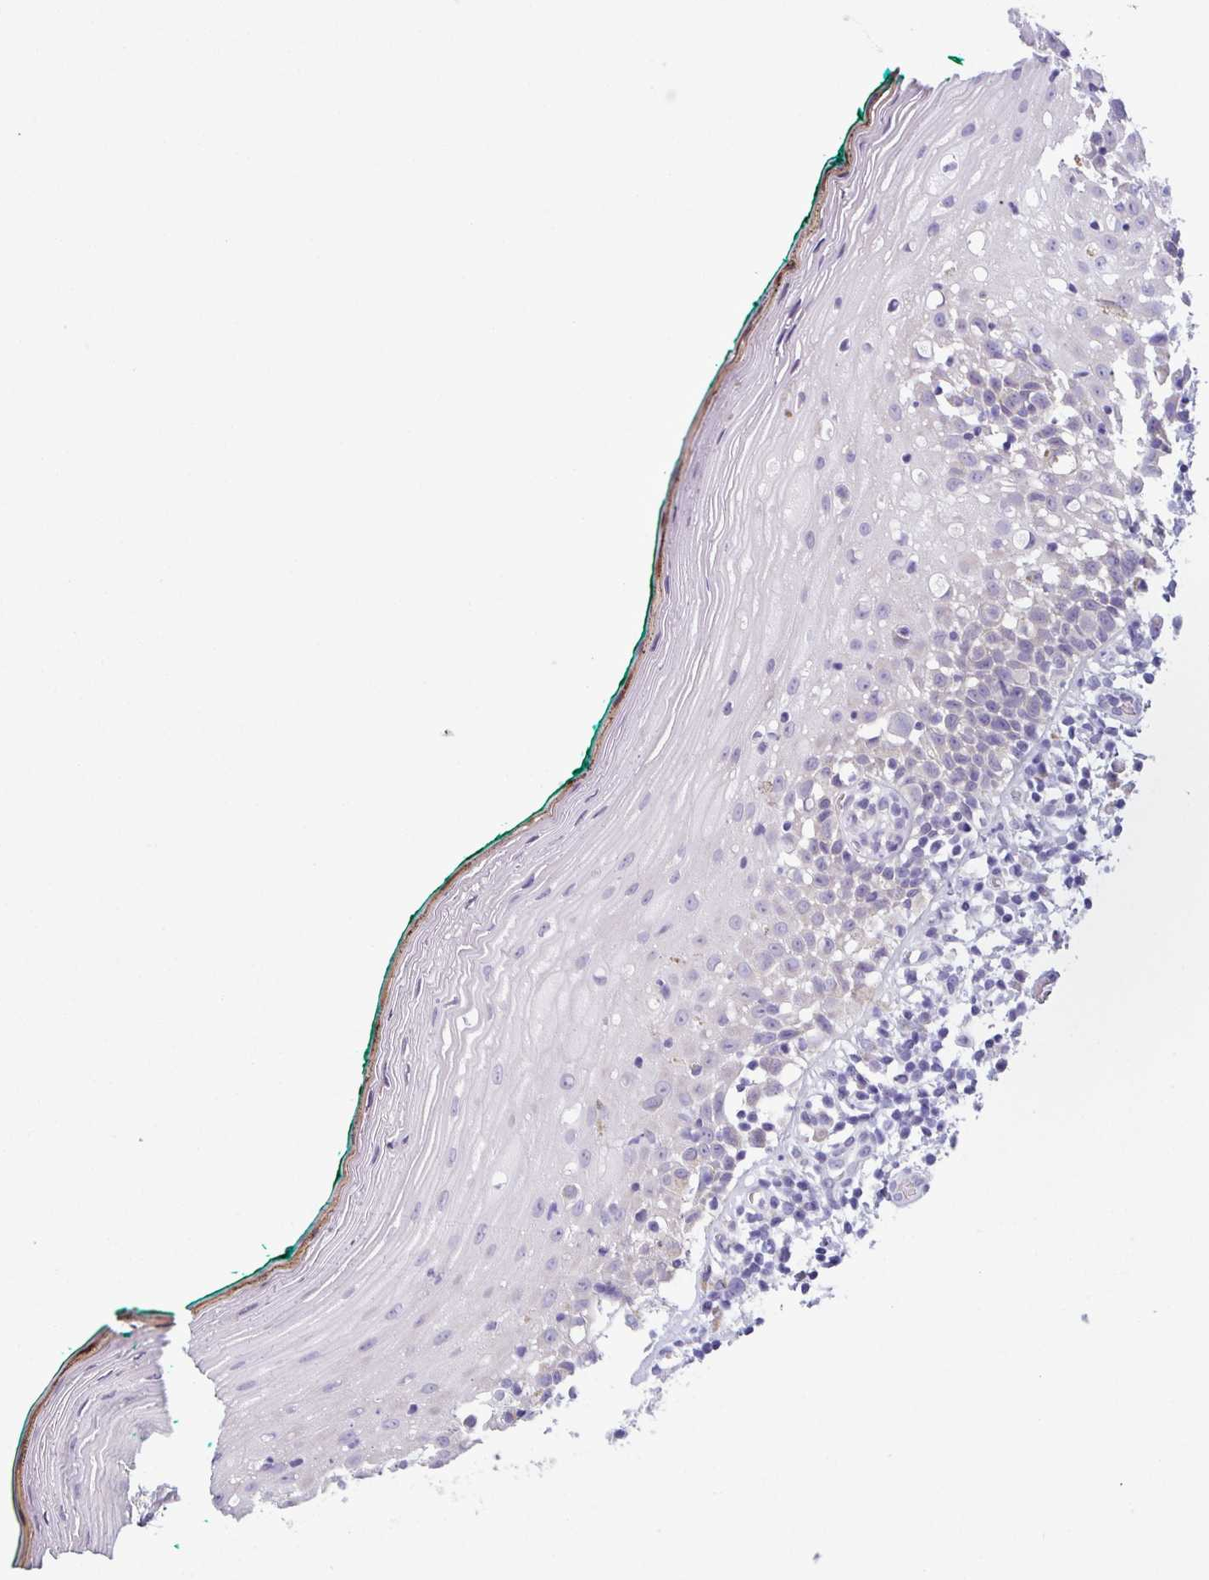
{"staining": {"intensity": "negative", "quantity": "none", "location": "none"}, "tissue": "oral mucosa", "cell_type": "Squamous epithelial cells", "image_type": "normal", "snomed": [{"axis": "morphology", "description": "Normal tissue, NOS"}, {"axis": "topography", "description": "Oral tissue"}], "caption": "DAB immunohistochemical staining of benign oral mucosa reveals no significant positivity in squamous epithelial cells.", "gene": "C20orf27", "patient": {"sex": "female", "age": 83}}